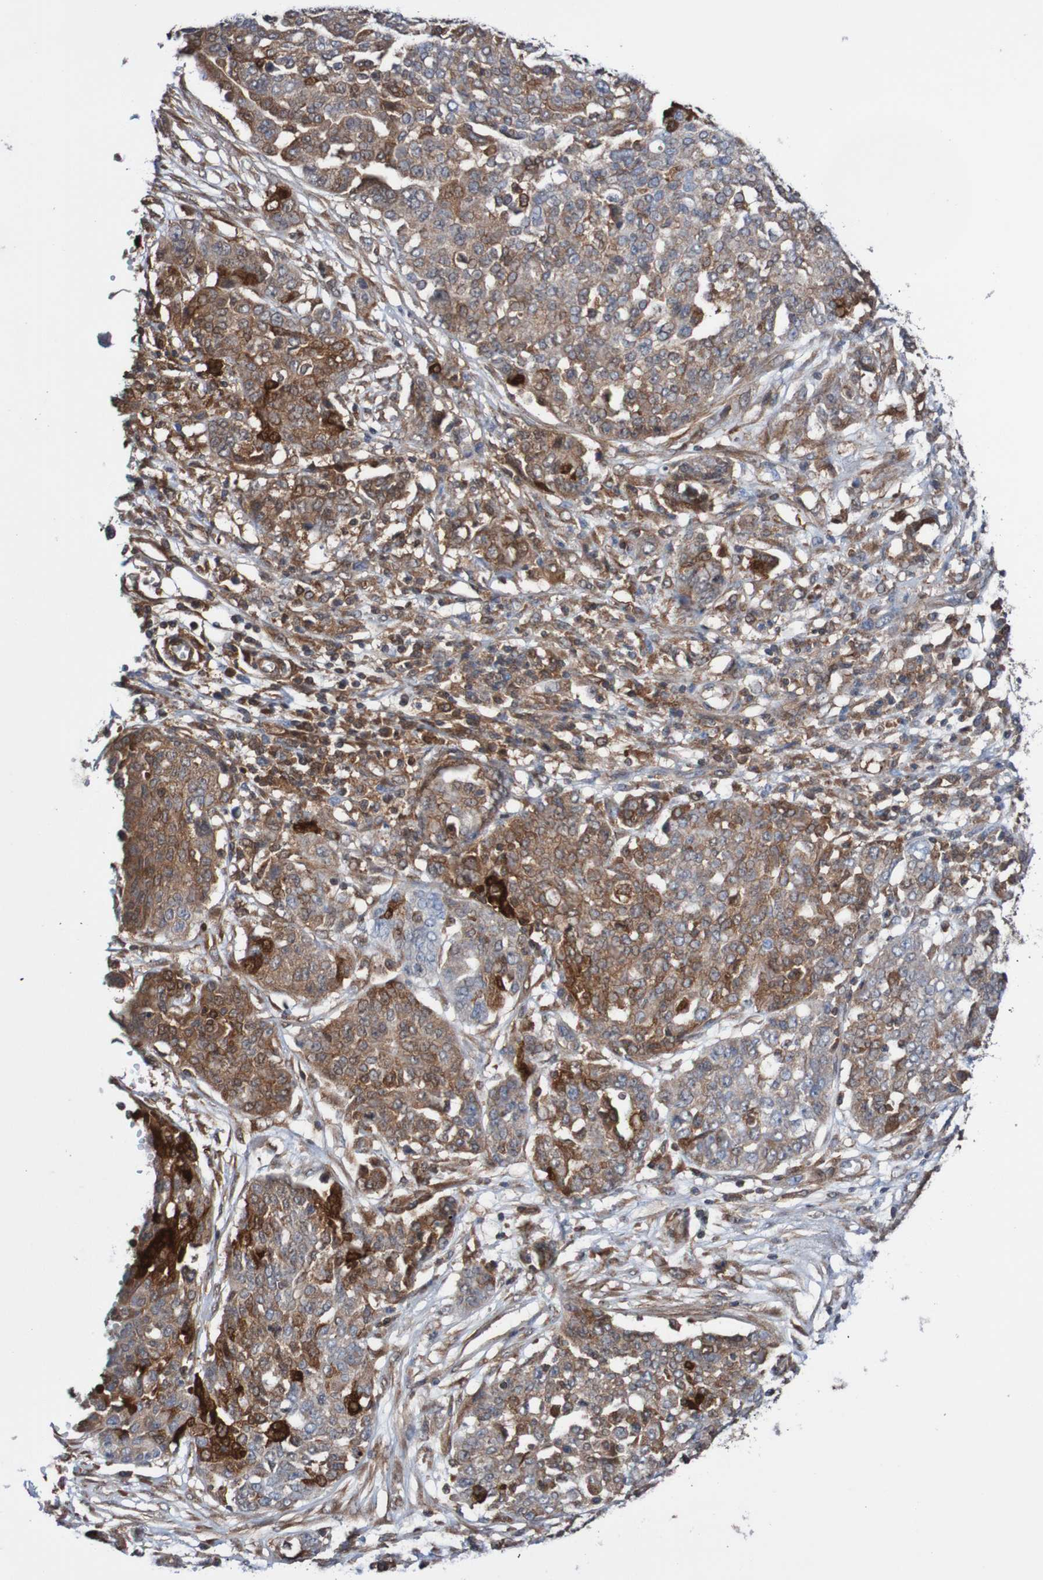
{"staining": {"intensity": "weak", "quantity": ">75%", "location": "cytoplasmic/membranous"}, "tissue": "ovarian cancer", "cell_type": "Tumor cells", "image_type": "cancer", "snomed": [{"axis": "morphology", "description": "Cystadenocarcinoma, serous, NOS"}, {"axis": "topography", "description": "Soft tissue"}, {"axis": "topography", "description": "Ovary"}], "caption": "A brown stain labels weak cytoplasmic/membranous staining of a protein in human ovarian serous cystadenocarcinoma tumor cells.", "gene": "RIGI", "patient": {"sex": "female", "age": 57}}